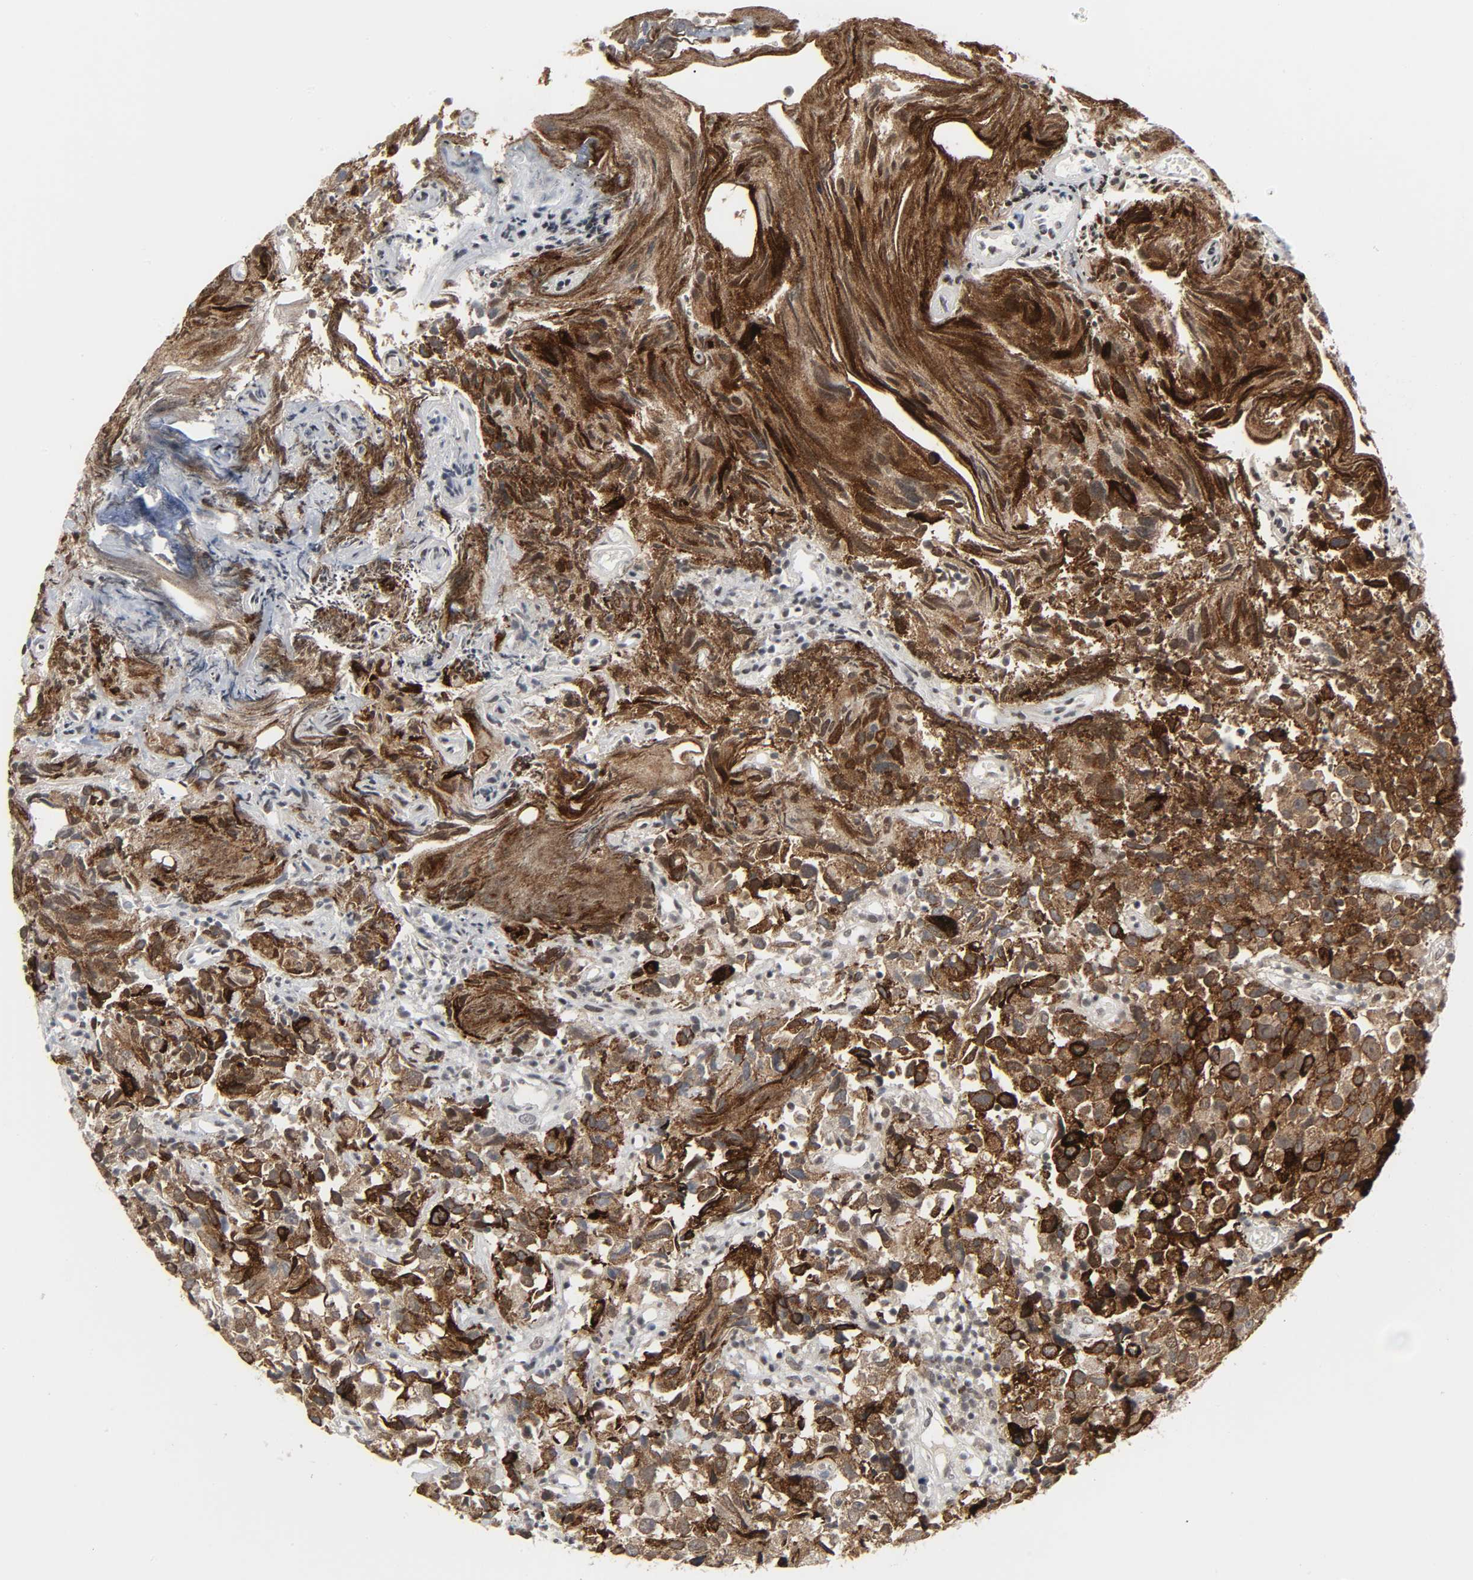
{"staining": {"intensity": "strong", "quantity": ">75%", "location": "cytoplasmic/membranous"}, "tissue": "urothelial cancer", "cell_type": "Tumor cells", "image_type": "cancer", "snomed": [{"axis": "morphology", "description": "Urothelial carcinoma, High grade"}, {"axis": "topography", "description": "Urinary bladder"}], "caption": "Protein expression analysis of urothelial cancer exhibits strong cytoplasmic/membranous expression in approximately >75% of tumor cells.", "gene": "MUC1", "patient": {"sex": "female", "age": 75}}